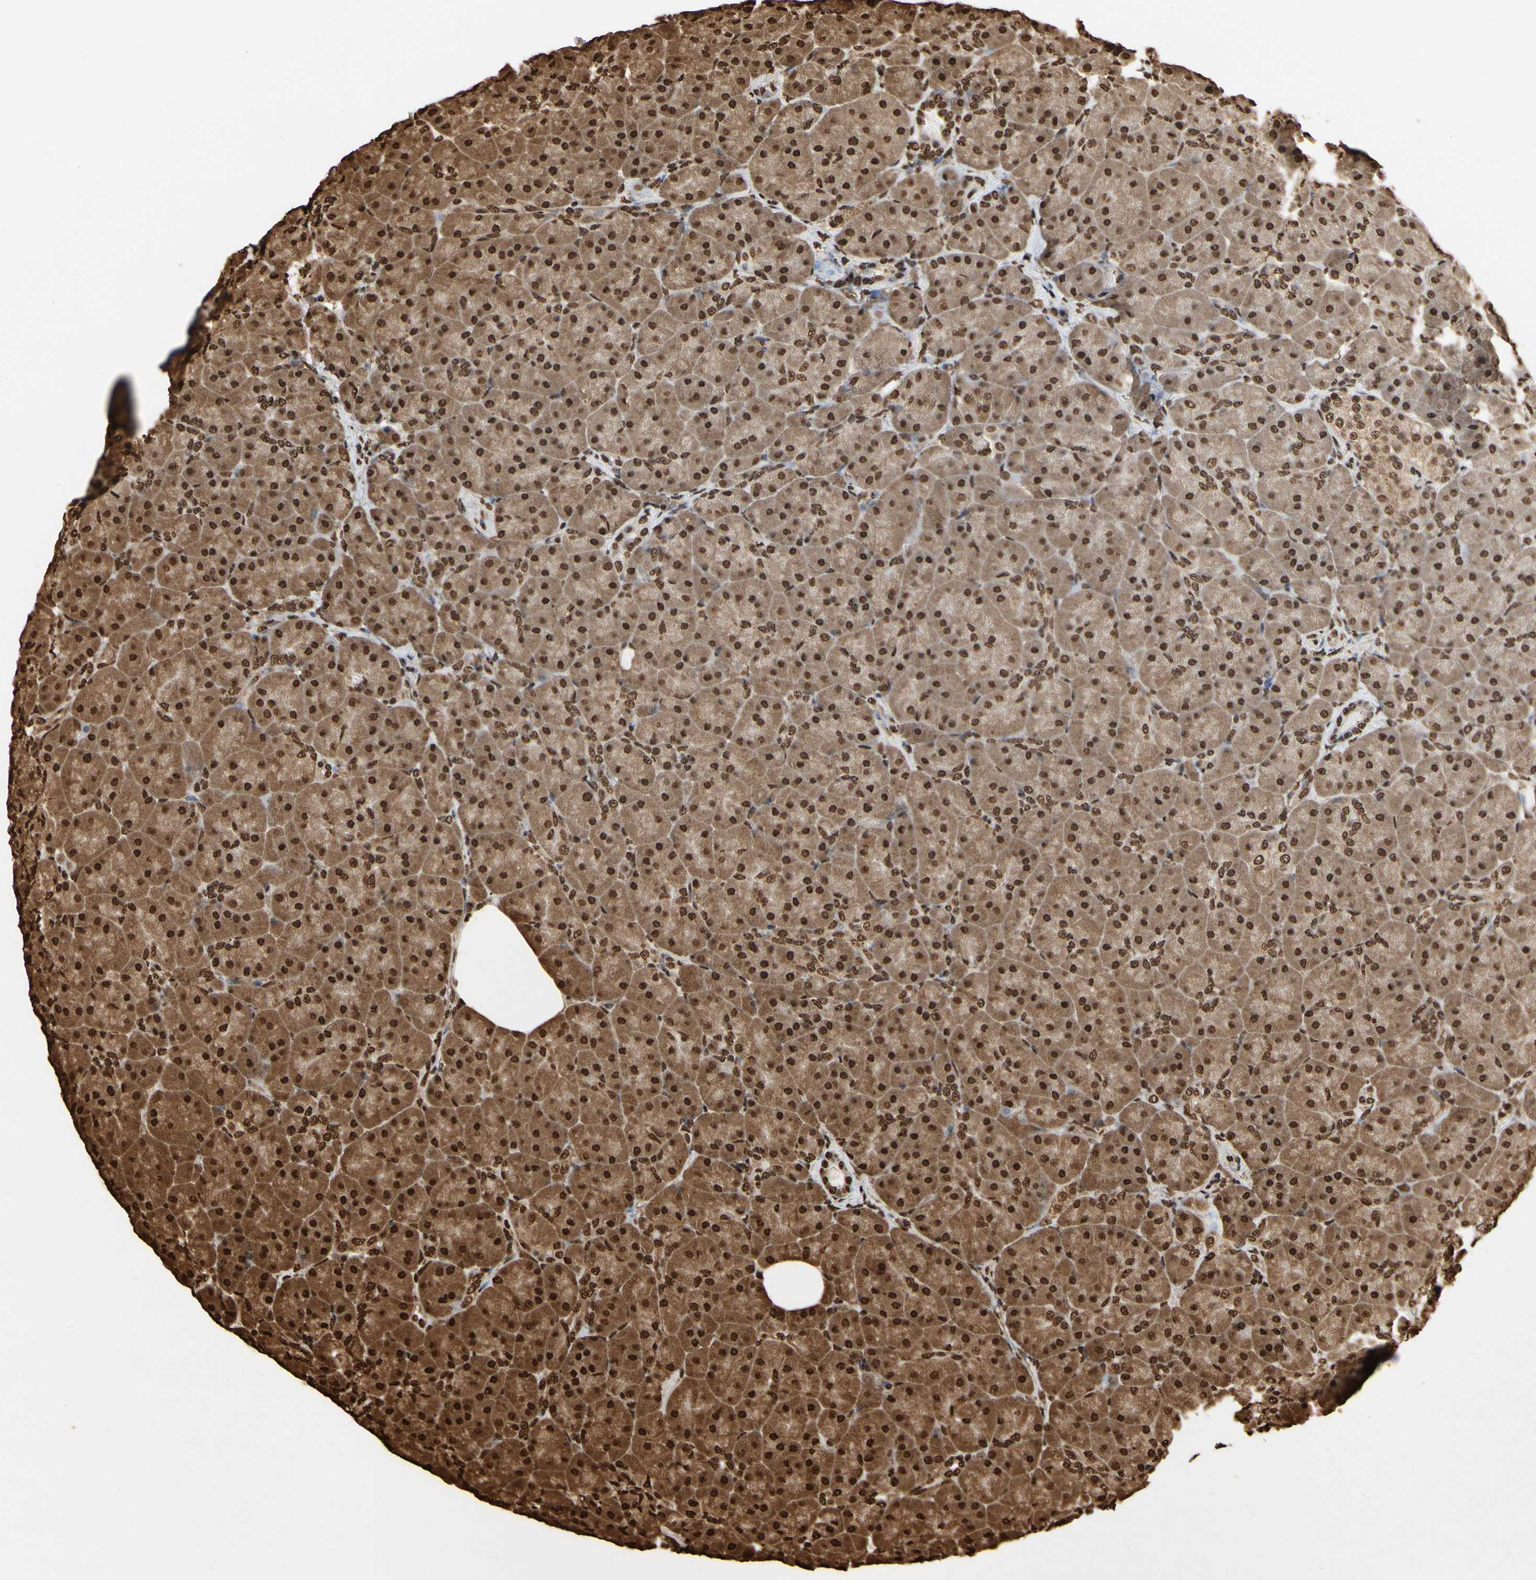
{"staining": {"intensity": "strong", "quantity": ">75%", "location": "cytoplasmic/membranous,nuclear"}, "tissue": "pancreas", "cell_type": "Exocrine glandular cells", "image_type": "normal", "snomed": [{"axis": "morphology", "description": "Normal tissue, NOS"}, {"axis": "topography", "description": "Pancreas"}], "caption": "Immunohistochemistry (IHC) of normal pancreas demonstrates high levels of strong cytoplasmic/membranous,nuclear positivity in approximately >75% of exocrine glandular cells. (brown staining indicates protein expression, while blue staining denotes nuclei).", "gene": "HNRNPK", "patient": {"sex": "male", "age": 66}}